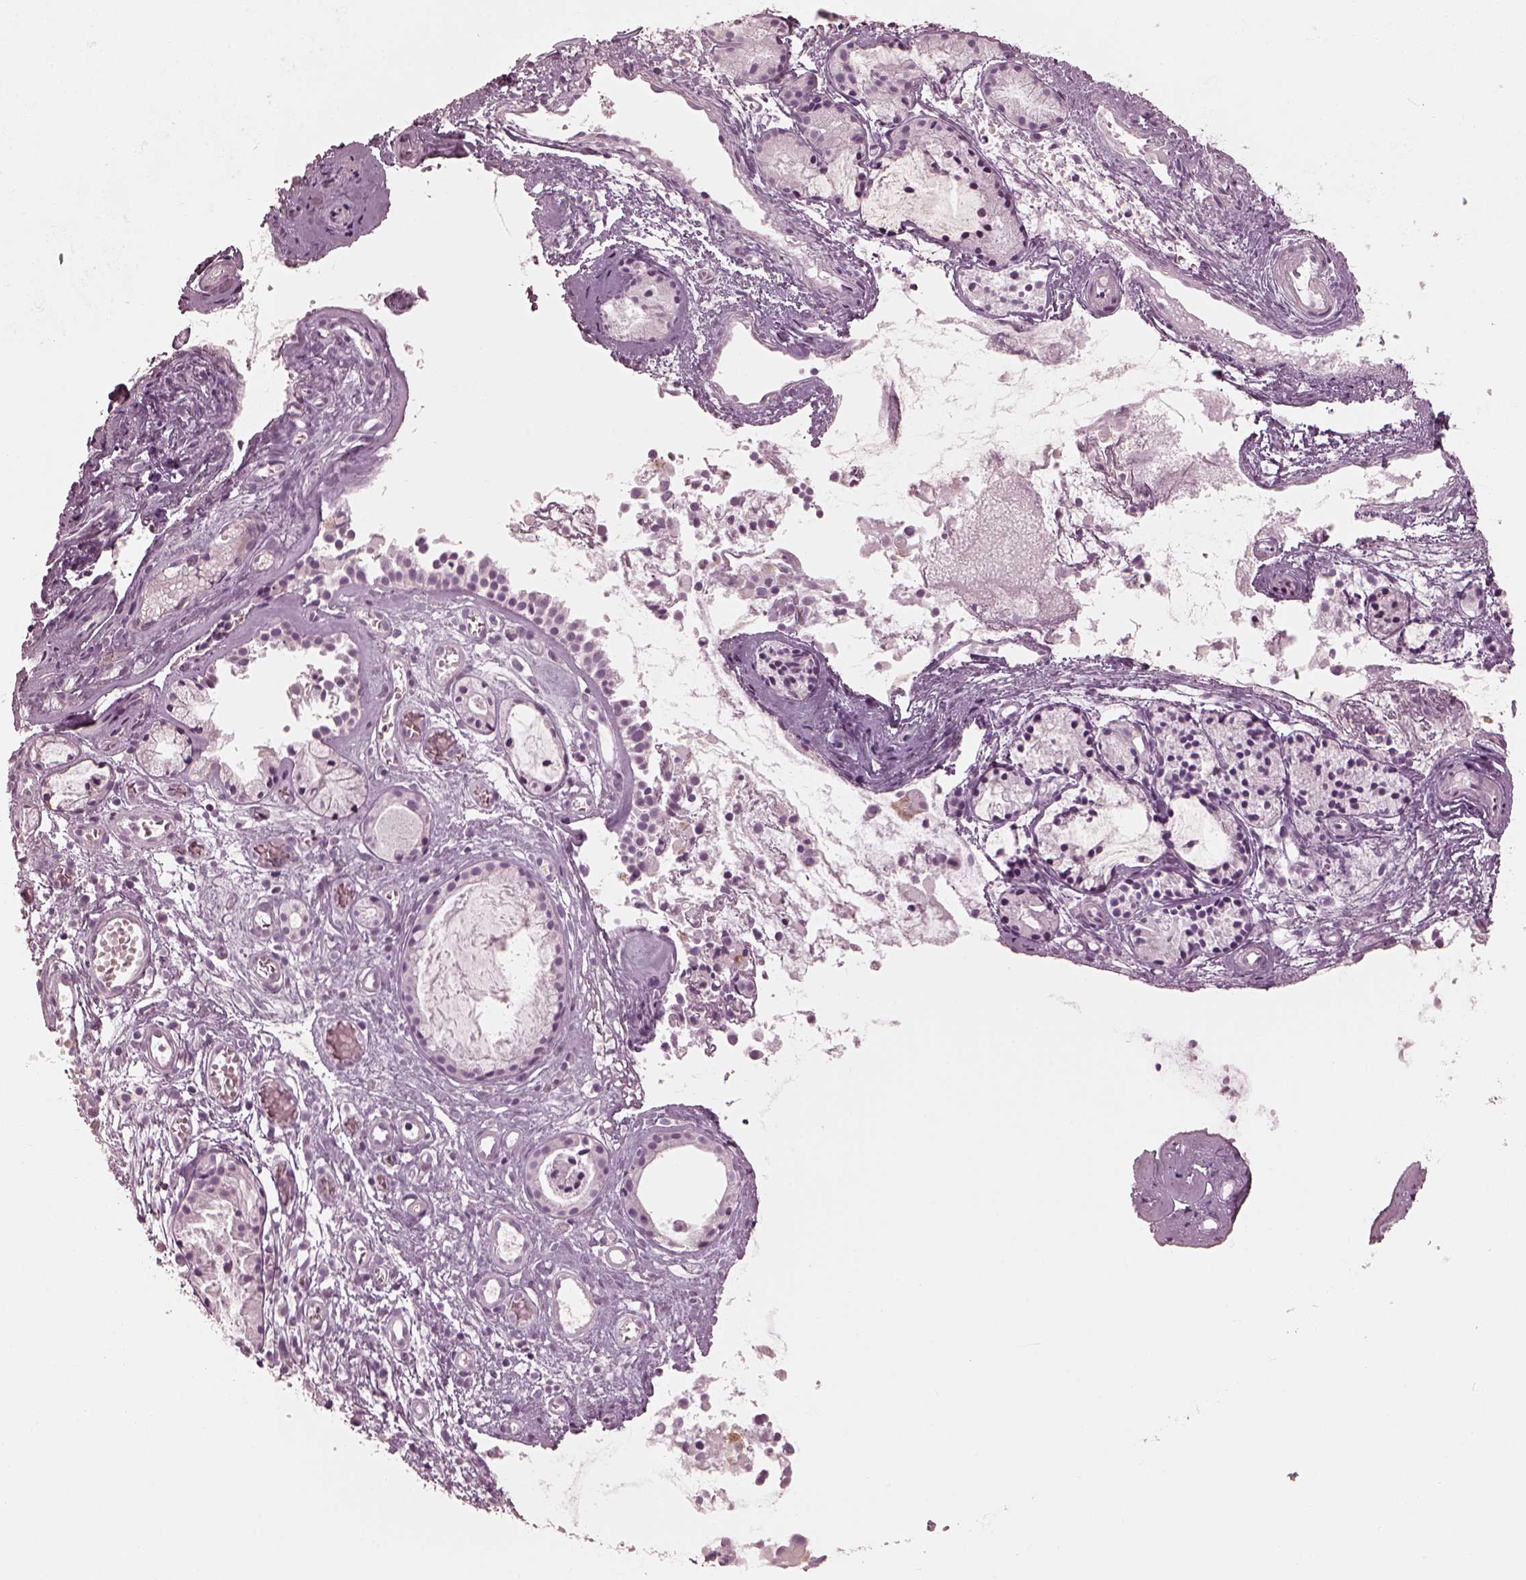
{"staining": {"intensity": "strong", "quantity": "<25%", "location": "cytoplasmic/membranous"}, "tissue": "nasopharynx", "cell_type": "Respiratory epithelial cells", "image_type": "normal", "snomed": [{"axis": "morphology", "description": "Normal tissue, NOS"}, {"axis": "topography", "description": "Nasopharynx"}], "caption": "Immunohistochemistry (IHC) histopathology image of benign nasopharynx: nasopharynx stained using immunohistochemistry exhibits medium levels of strong protein expression localized specifically in the cytoplasmic/membranous of respiratory epithelial cells, appearing as a cytoplasmic/membranous brown color.", "gene": "SAXO2", "patient": {"sex": "male", "age": 31}}